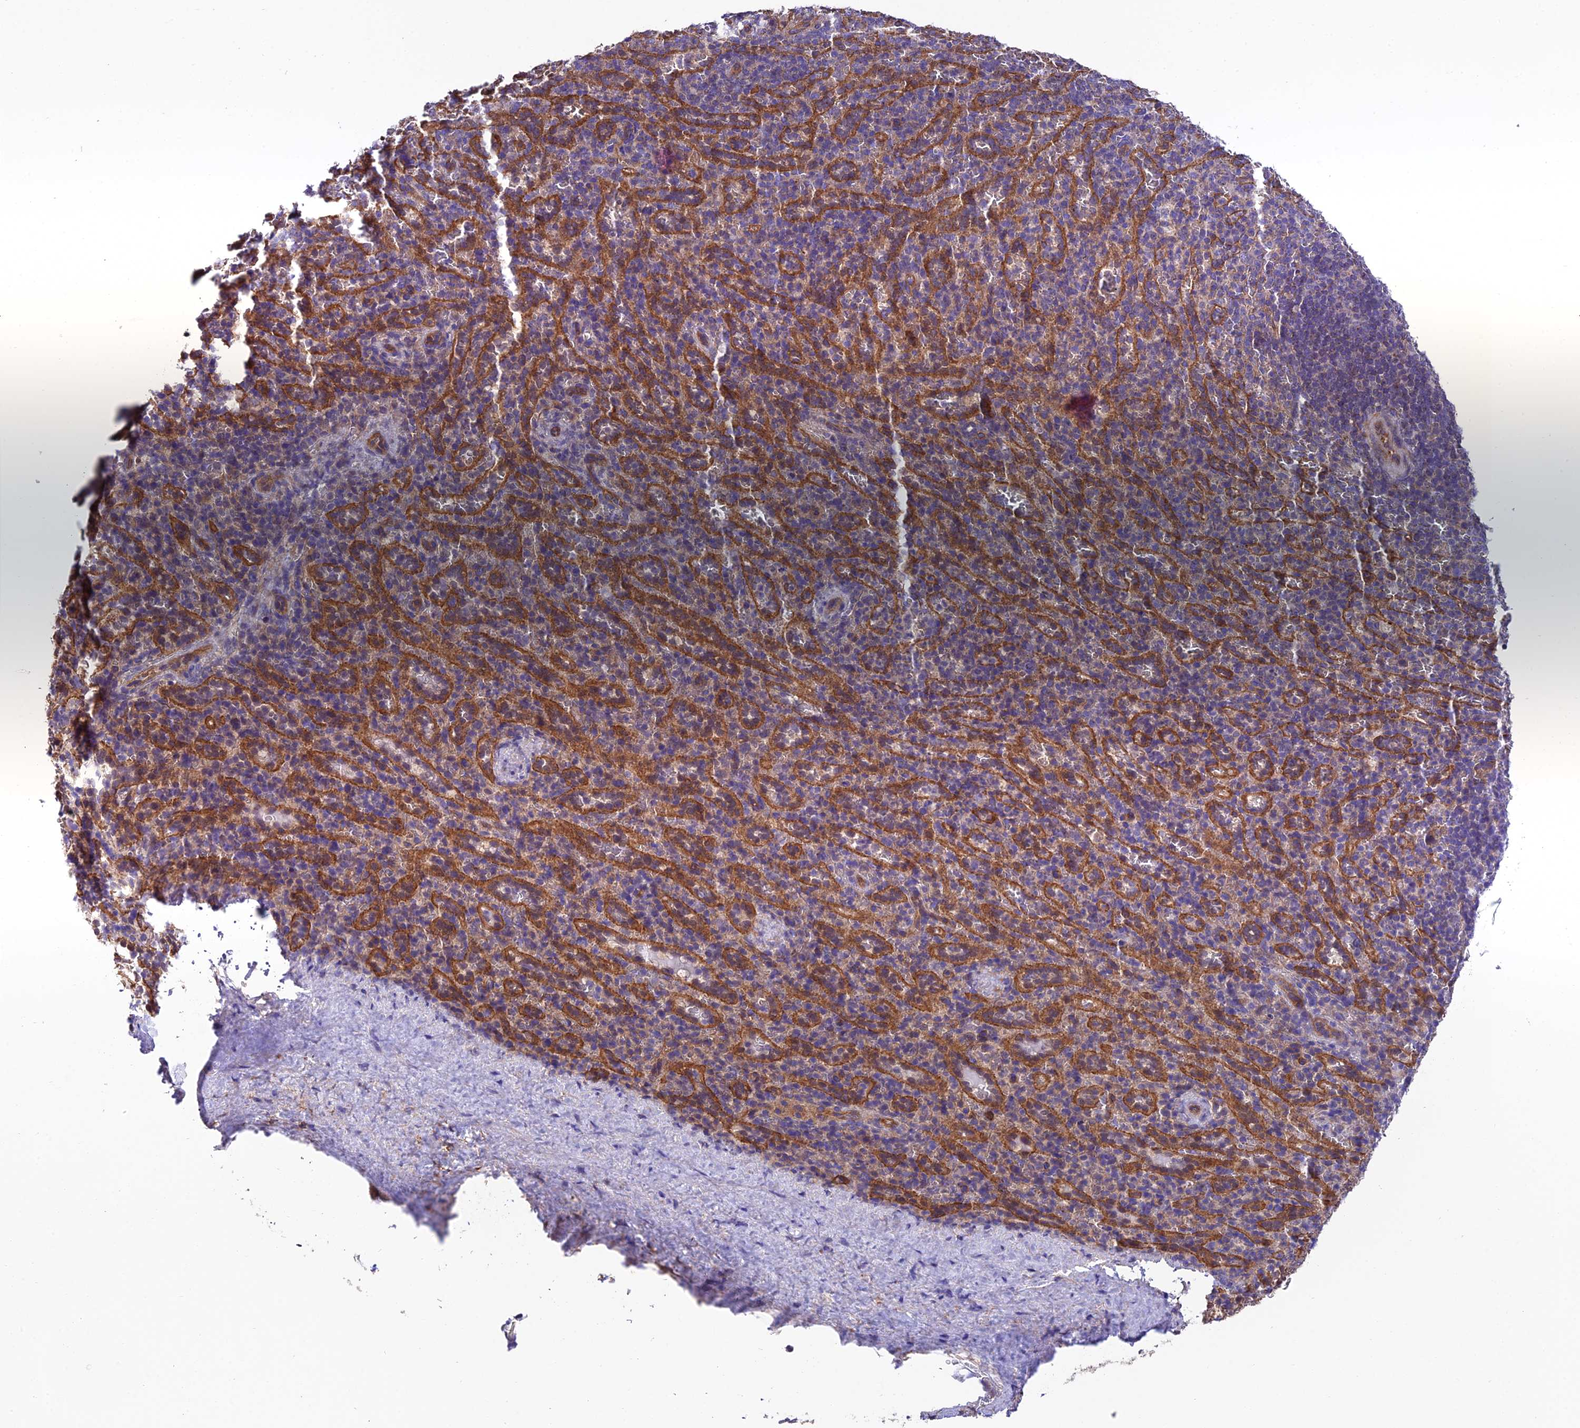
{"staining": {"intensity": "negative", "quantity": "none", "location": "none"}, "tissue": "spleen", "cell_type": "Cells in red pulp", "image_type": "normal", "snomed": [{"axis": "morphology", "description": "Normal tissue, NOS"}, {"axis": "topography", "description": "Spleen"}], "caption": "High power microscopy image of an immunohistochemistry (IHC) photomicrograph of benign spleen, revealing no significant positivity in cells in red pulp.", "gene": "QRFP", "patient": {"sex": "female", "age": 21}}